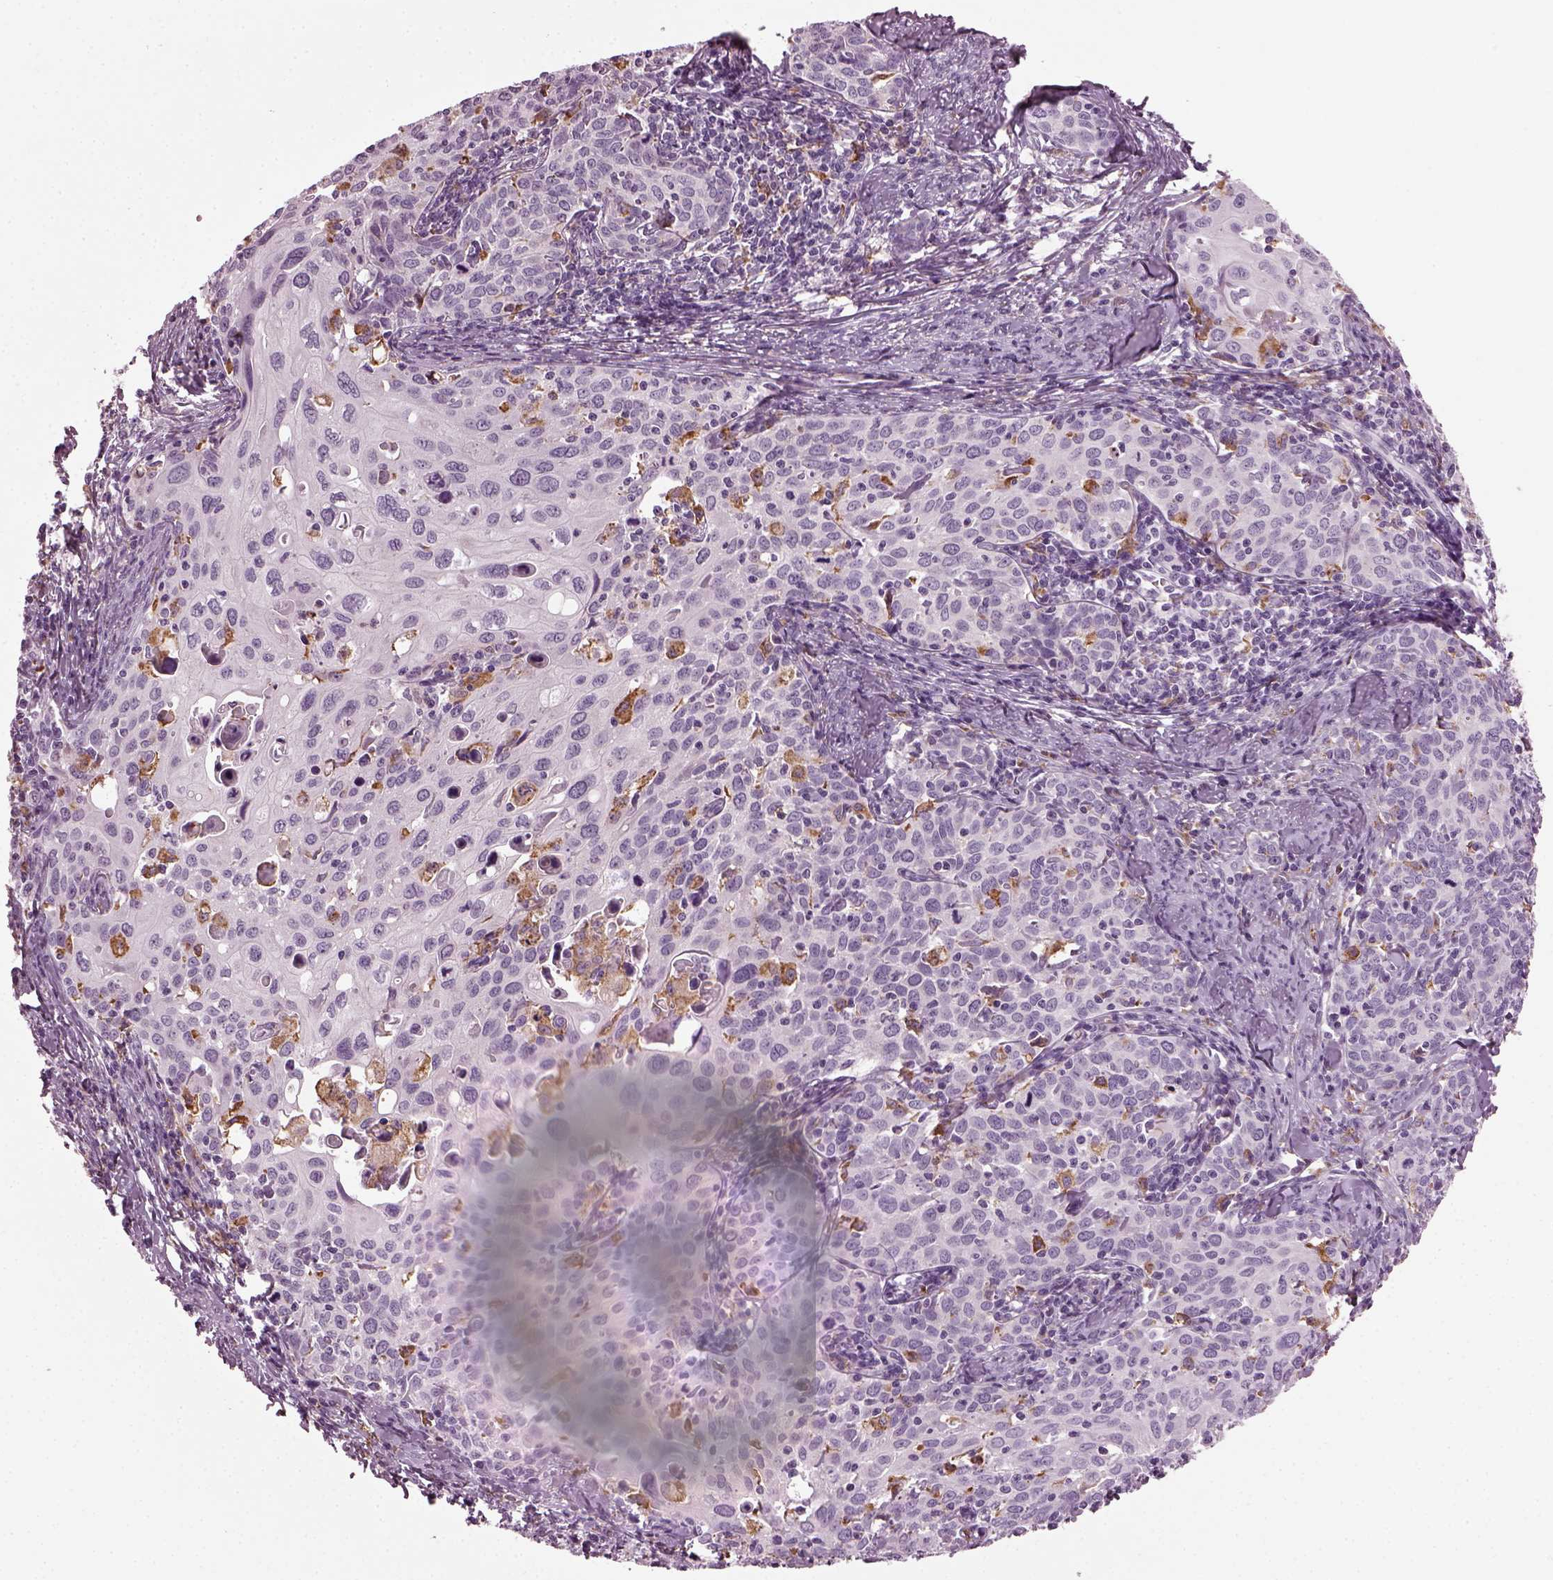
{"staining": {"intensity": "negative", "quantity": "none", "location": "none"}, "tissue": "cervical cancer", "cell_type": "Tumor cells", "image_type": "cancer", "snomed": [{"axis": "morphology", "description": "Squamous cell carcinoma, NOS"}, {"axis": "topography", "description": "Cervix"}], "caption": "A histopathology image of cervical squamous cell carcinoma stained for a protein displays no brown staining in tumor cells. Brightfield microscopy of immunohistochemistry stained with DAB (3,3'-diaminobenzidine) (brown) and hematoxylin (blue), captured at high magnification.", "gene": "TMEM231", "patient": {"sex": "female", "age": 62}}